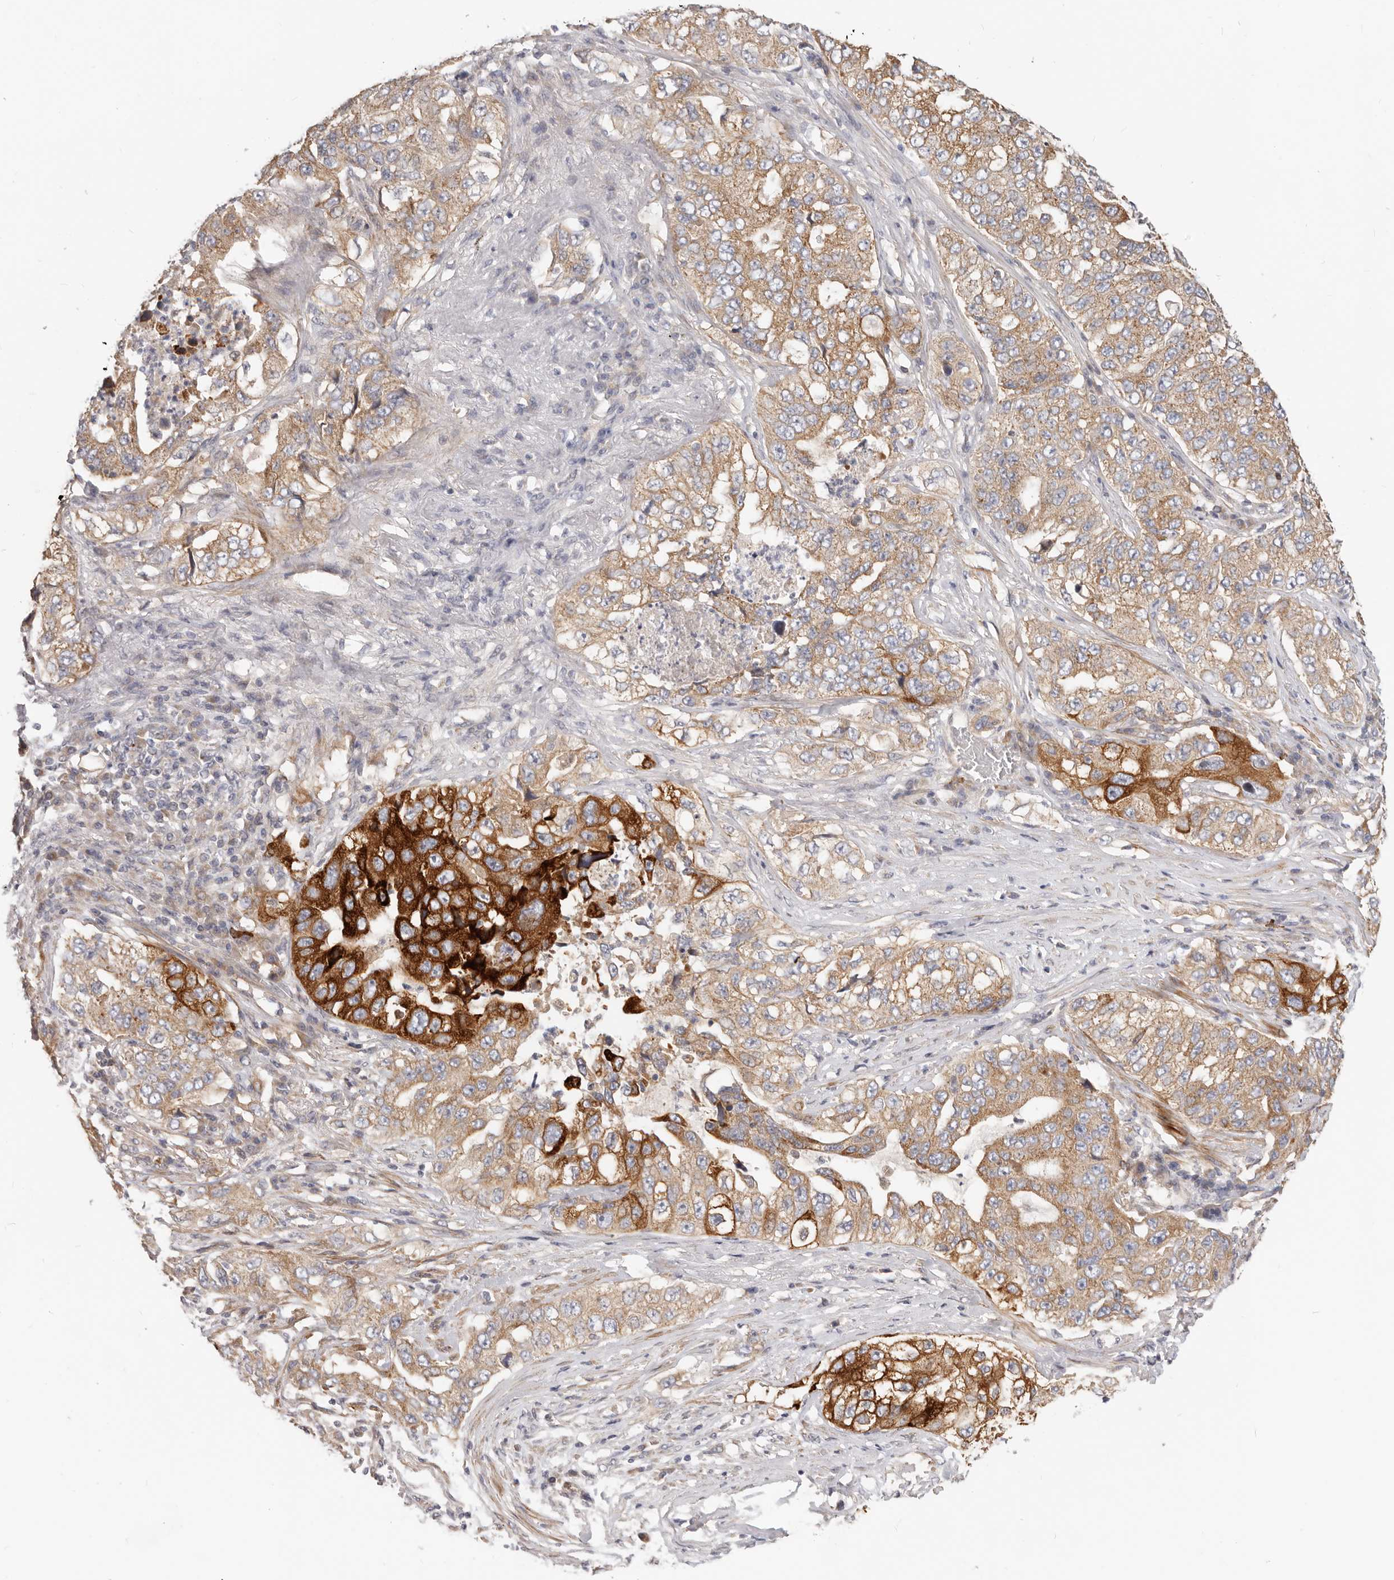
{"staining": {"intensity": "strong", "quantity": "<25%", "location": "cytoplasmic/membranous"}, "tissue": "lung cancer", "cell_type": "Tumor cells", "image_type": "cancer", "snomed": [{"axis": "morphology", "description": "Adenocarcinoma, NOS"}, {"axis": "topography", "description": "Lung"}], "caption": "A micrograph of lung cancer (adenocarcinoma) stained for a protein demonstrates strong cytoplasmic/membranous brown staining in tumor cells. (DAB (3,3'-diaminobenzidine) IHC, brown staining for protein, blue staining for nuclei).", "gene": "TFB2M", "patient": {"sex": "female", "age": 51}}